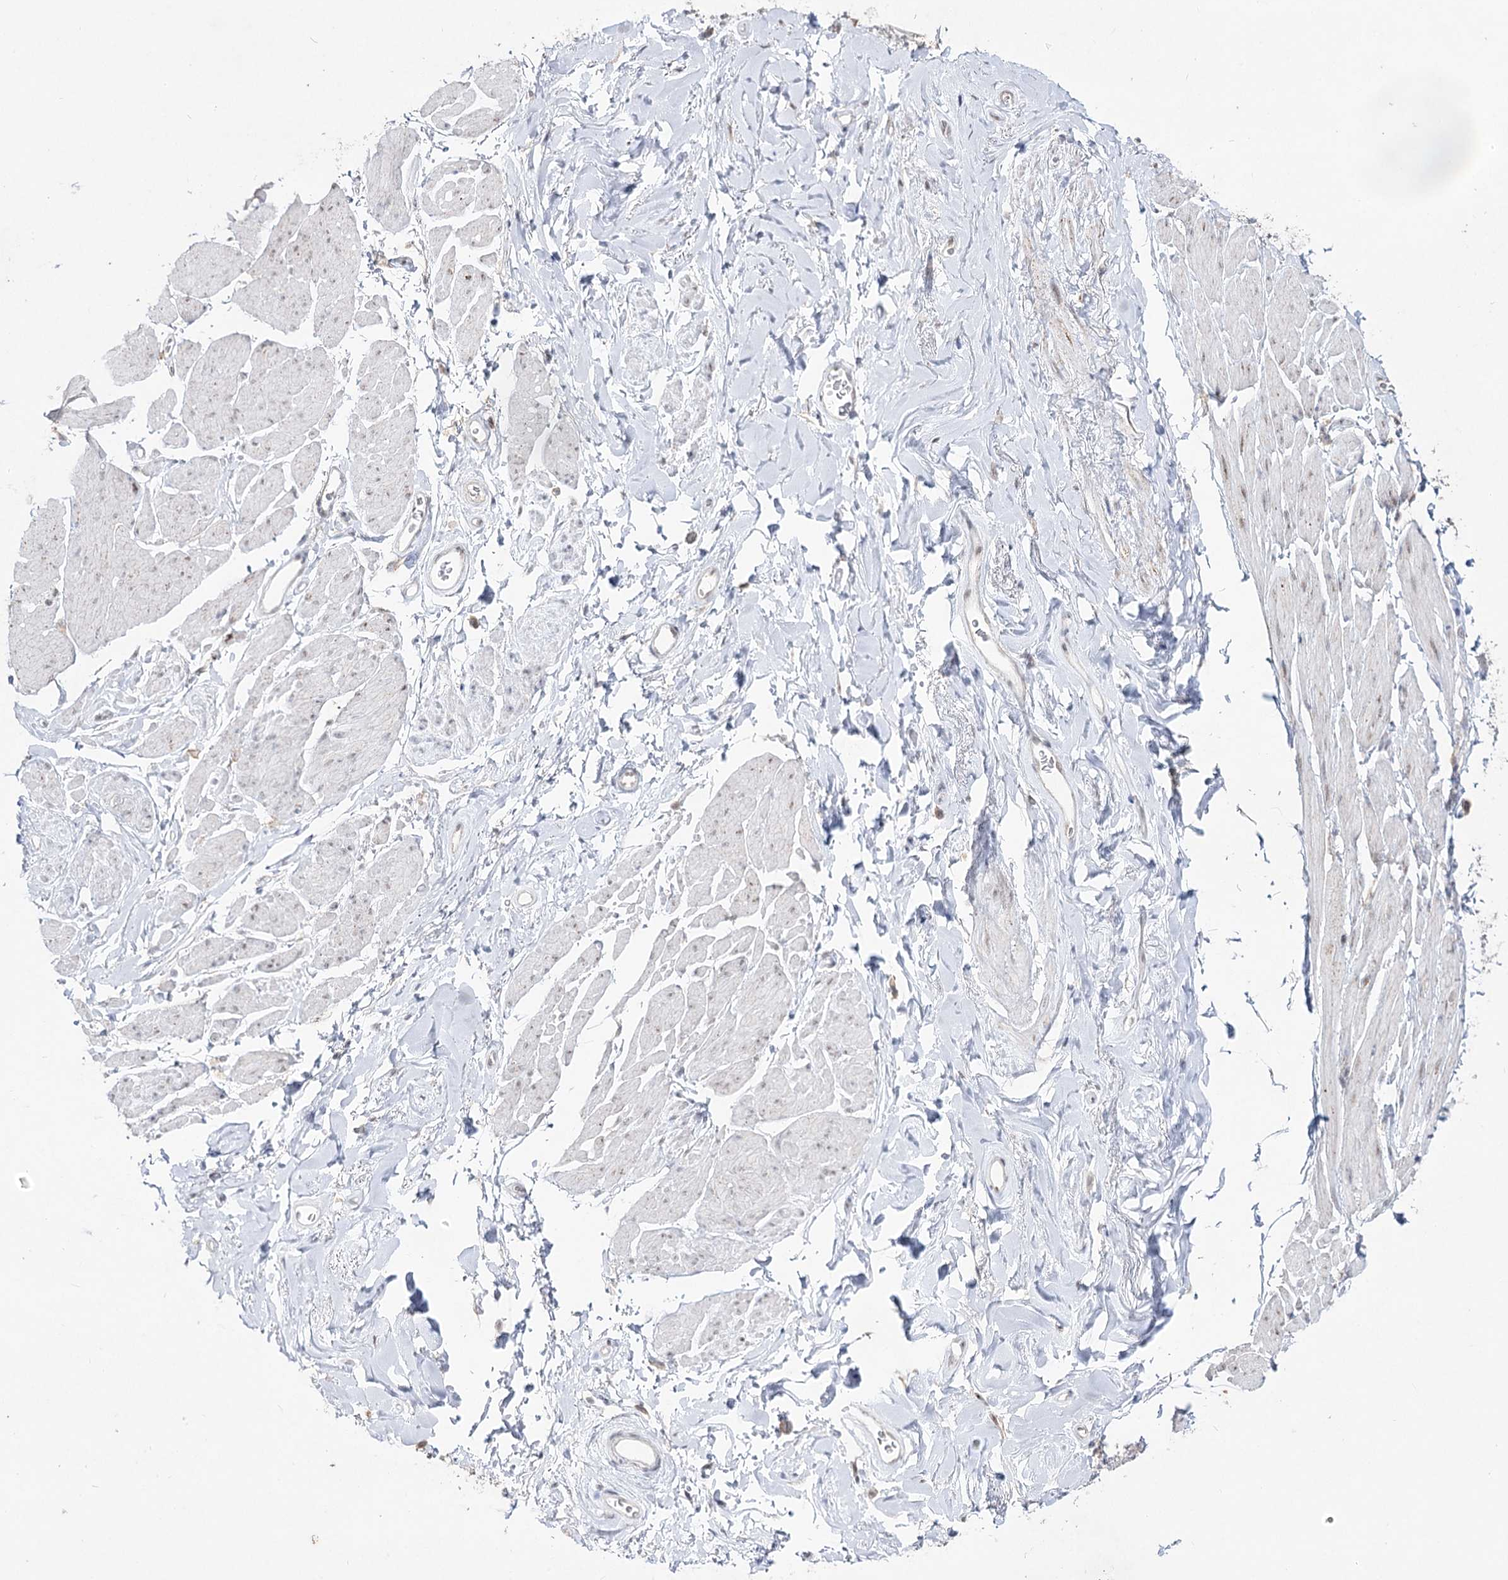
{"staining": {"intensity": "negative", "quantity": "none", "location": "none"}, "tissue": "smooth muscle", "cell_type": "Smooth muscle cells", "image_type": "normal", "snomed": [{"axis": "morphology", "description": "Normal tissue, NOS"}, {"axis": "topography", "description": "Smooth muscle"}, {"axis": "topography", "description": "Peripheral nerve tissue"}], "caption": "A photomicrograph of human smooth muscle is negative for staining in smooth muscle cells. (Immunohistochemistry, brightfield microscopy, high magnification).", "gene": "DDX50", "patient": {"sex": "male", "age": 69}}